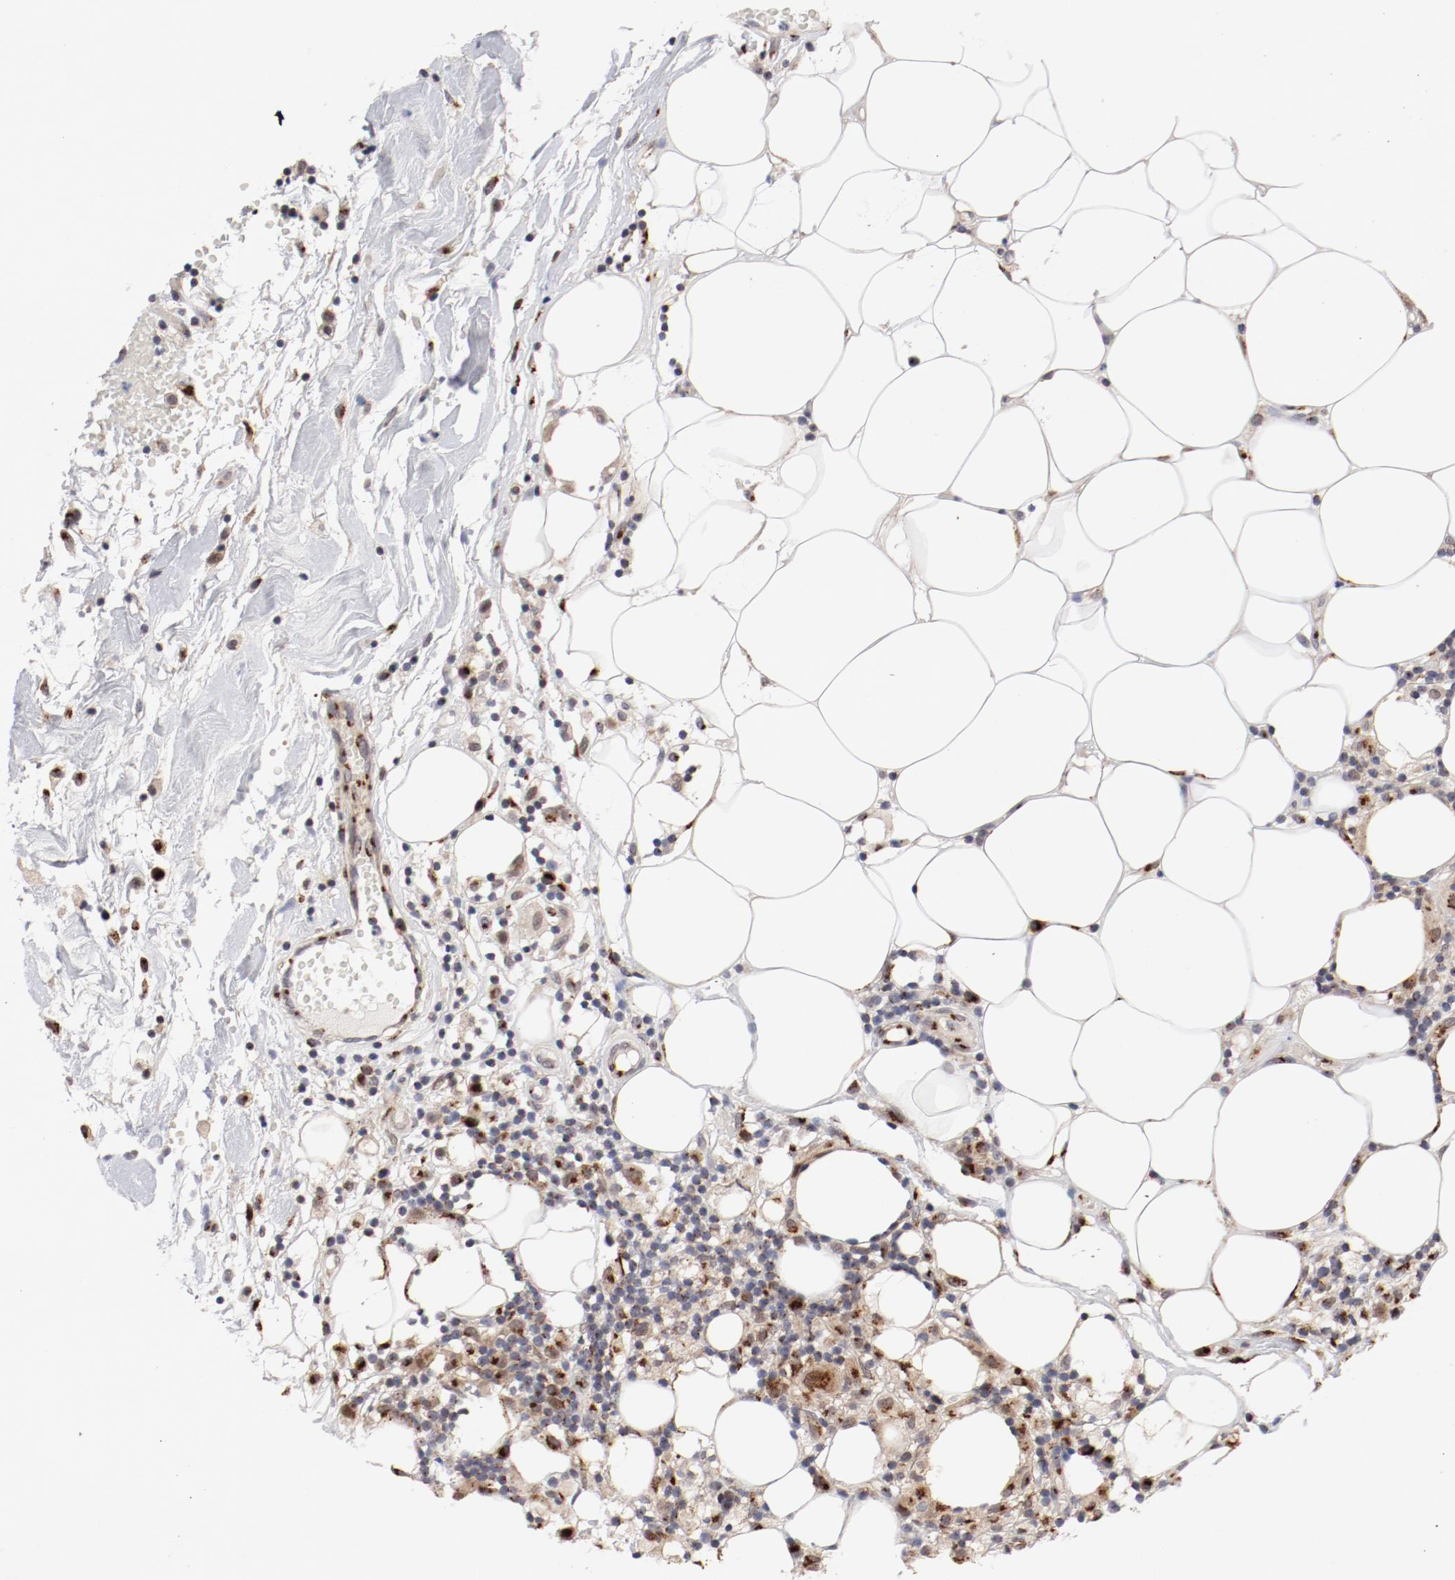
{"staining": {"intensity": "weak", "quantity": "<25%", "location": "cytoplasmic/membranous"}, "tissue": "thyroid cancer", "cell_type": "Tumor cells", "image_type": "cancer", "snomed": [{"axis": "morphology", "description": "Carcinoma, NOS"}, {"axis": "topography", "description": "Thyroid gland"}], "caption": "This is an IHC image of human thyroid carcinoma. There is no expression in tumor cells.", "gene": "RPL12", "patient": {"sex": "female", "age": 77}}